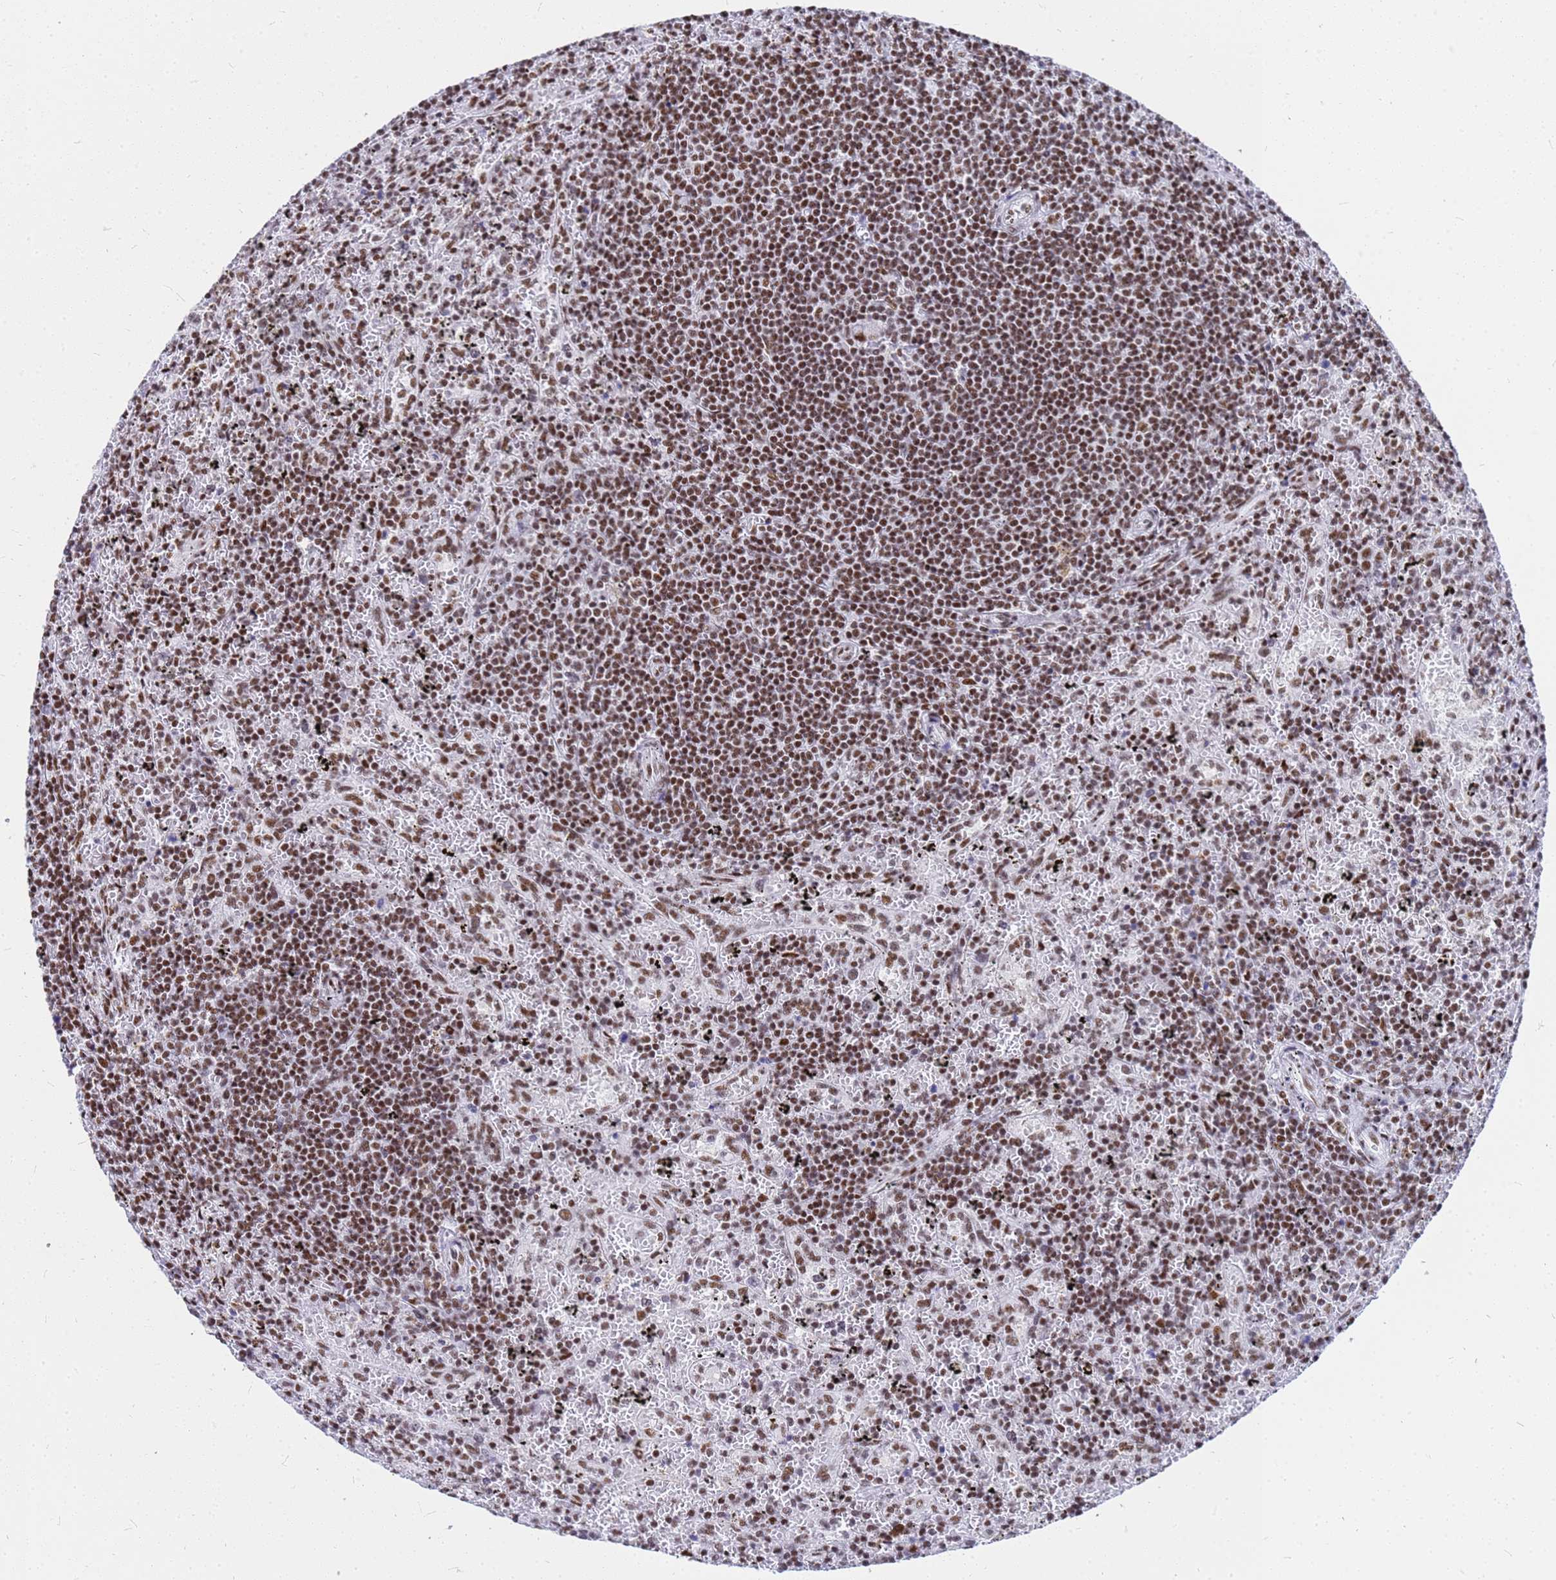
{"staining": {"intensity": "moderate", "quantity": ">75%", "location": "nuclear"}, "tissue": "lymphoma", "cell_type": "Tumor cells", "image_type": "cancer", "snomed": [{"axis": "morphology", "description": "Malignant lymphoma, non-Hodgkin's type, Low grade"}, {"axis": "topography", "description": "Spleen"}], "caption": "High-power microscopy captured an IHC image of low-grade malignant lymphoma, non-Hodgkin's type, revealing moderate nuclear positivity in about >75% of tumor cells.", "gene": "SART3", "patient": {"sex": "male", "age": 76}}